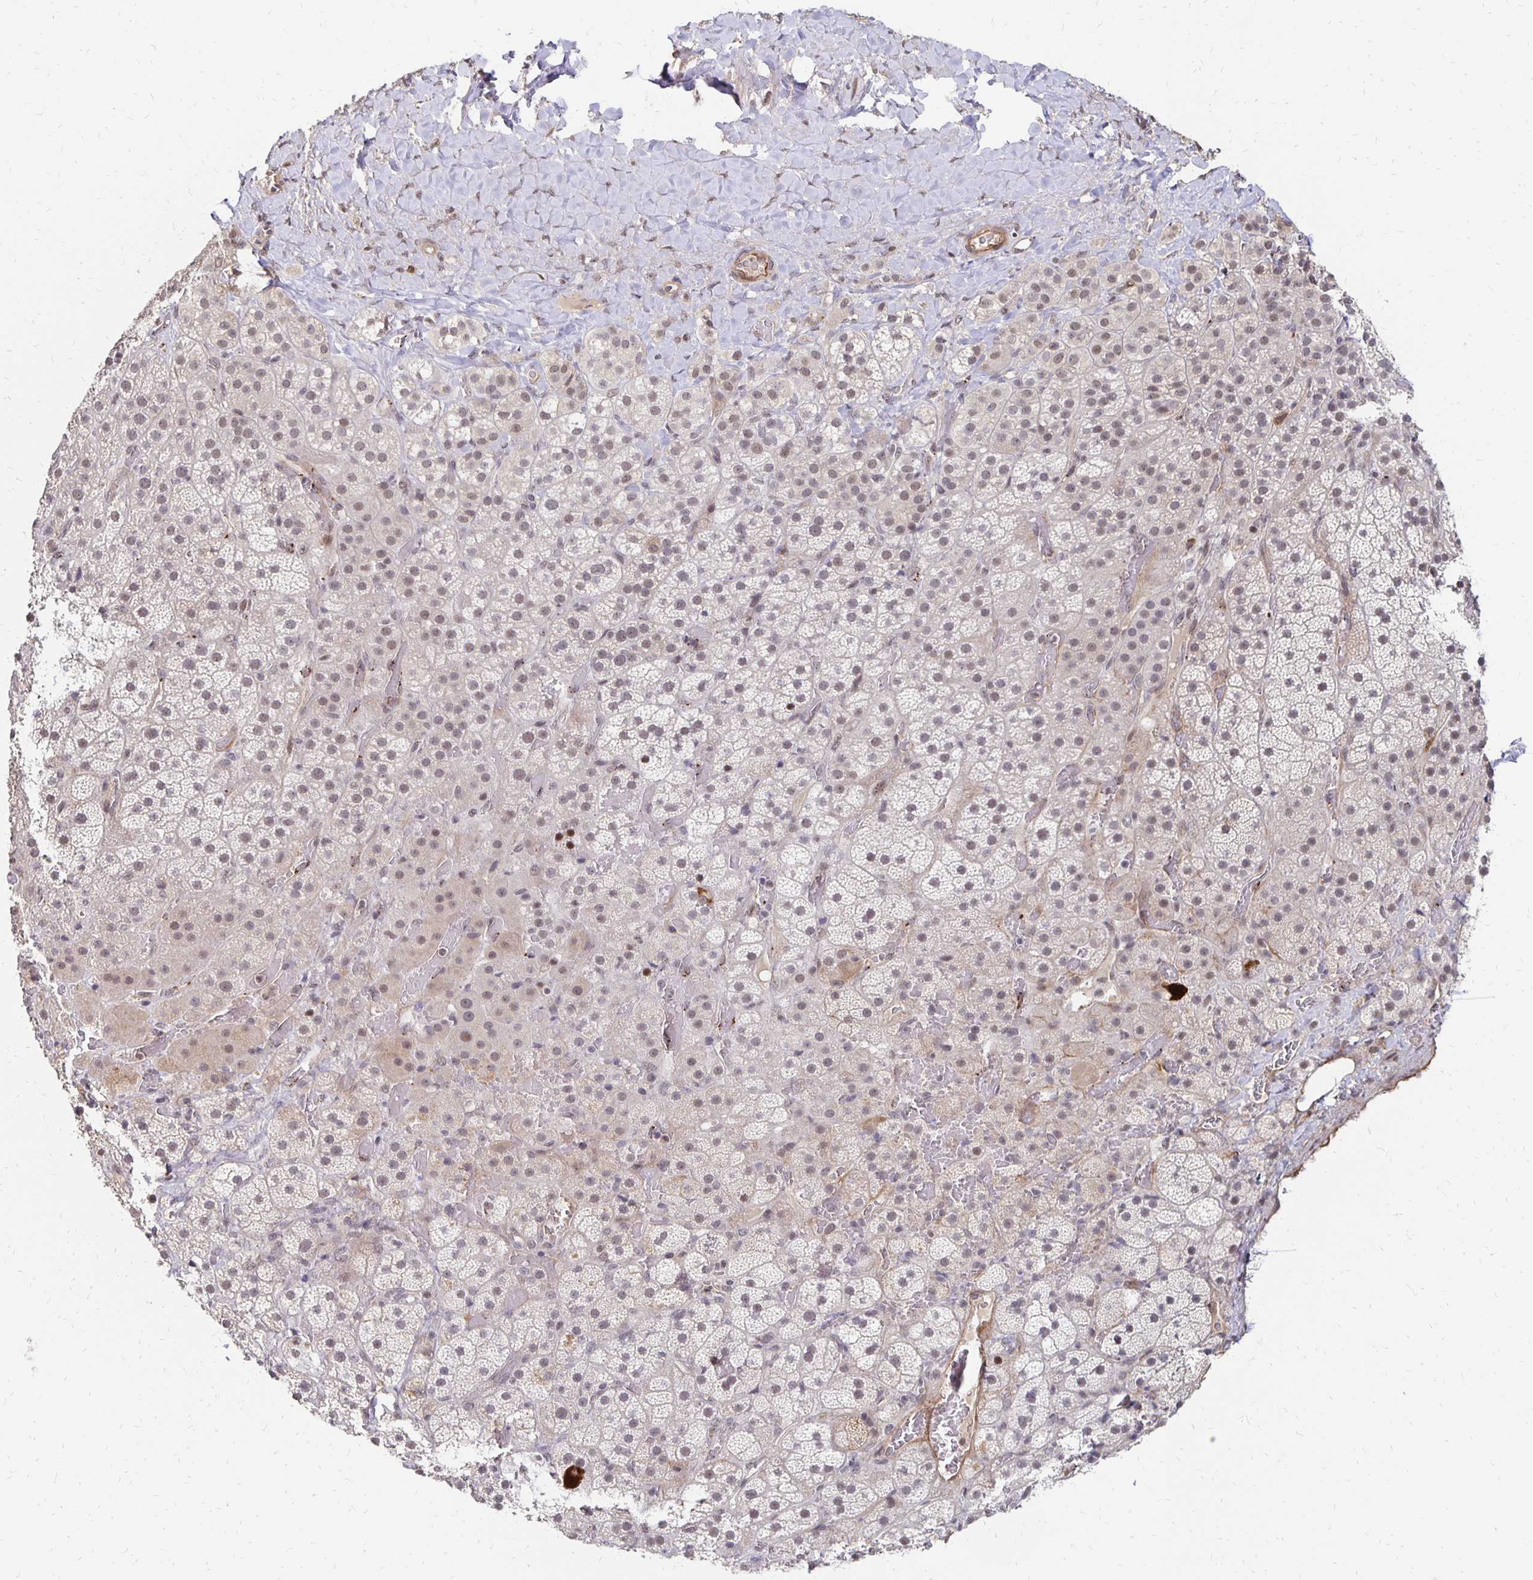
{"staining": {"intensity": "weak", "quantity": "25%-75%", "location": "cytoplasmic/membranous,nuclear"}, "tissue": "adrenal gland", "cell_type": "Glandular cells", "image_type": "normal", "snomed": [{"axis": "morphology", "description": "Normal tissue, NOS"}, {"axis": "topography", "description": "Adrenal gland"}], "caption": "The micrograph displays a brown stain indicating the presence of a protein in the cytoplasmic/membranous,nuclear of glandular cells in adrenal gland. (Brightfield microscopy of DAB IHC at high magnification).", "gene": "CLASRP", "patient": {"sex": "male", "age": 57}}